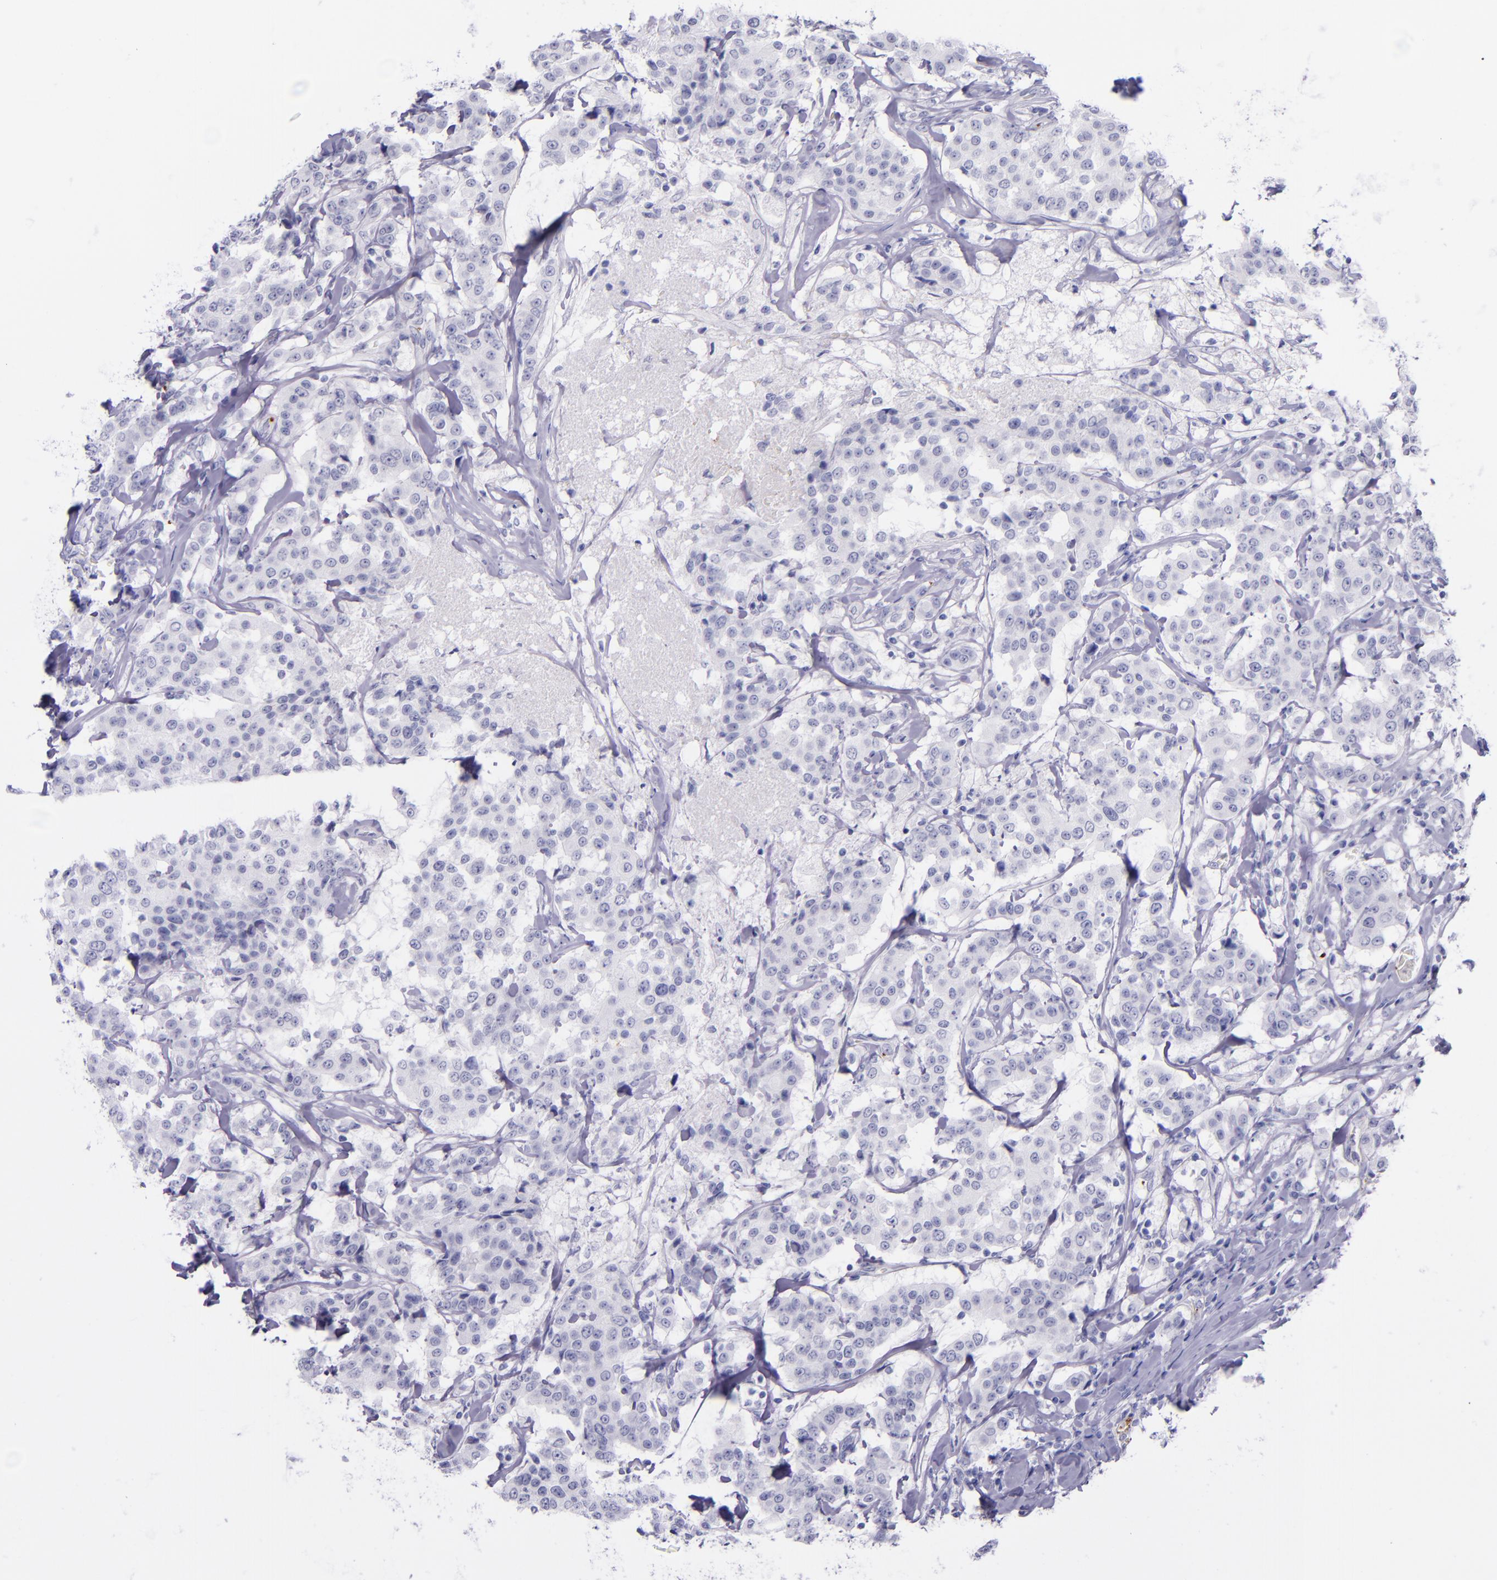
{"staining": {"intensity": "negative", "quantity": "none", "location": "none"}, "tissue": "breast cancer", "cell_type": "Tumor cells", "image_type": "cancer", "snomed": [{"axis": "morphology", "description": "Duct carcinoma"}, {"axis": "topography", "description": "Breast"}], "caption": "Tumor cells are negative for brown protein staining in breast cancer.", "gene": "SELE", "patient": {"sex": "female", "age": 27}}